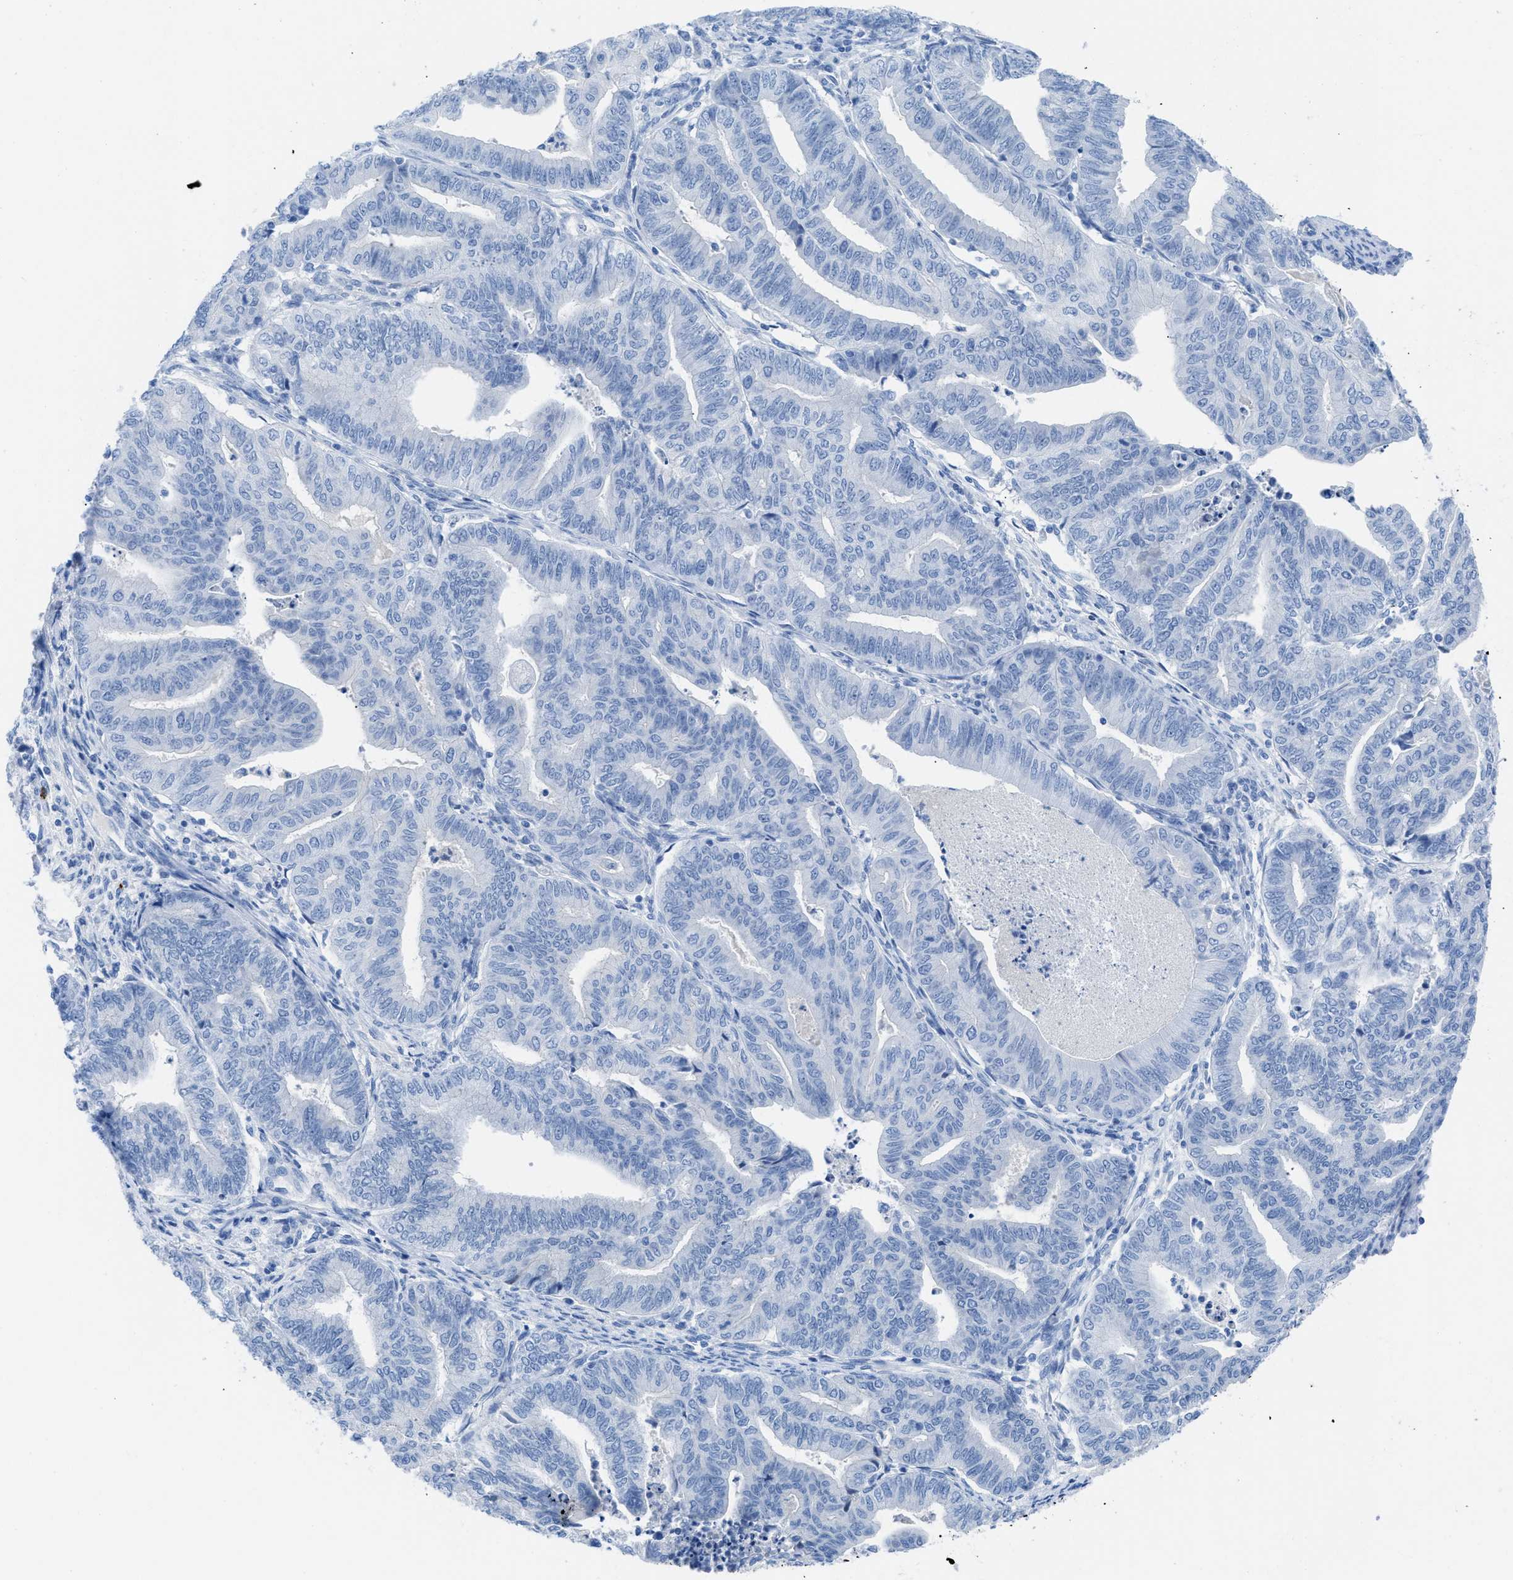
{"staining": {"intensity": "negative", "quantity": "none", "location": "none"}, "tissue": "endometrial cancer", "cell_type": "Tumor cells", "image_type": "cancer", "snomed": [{"axis": "morphology", "description": "Adenocarcinoma, NOS"}, {"axis": "topography", "description": "Endometrium"}], "caption": "Endometrial cancer stained for a protein using immunohistochemistry (IHC) shows no expression tumor cells.", "gene": "TCL1A", "patient": {"sex": "female", "age": 79}}